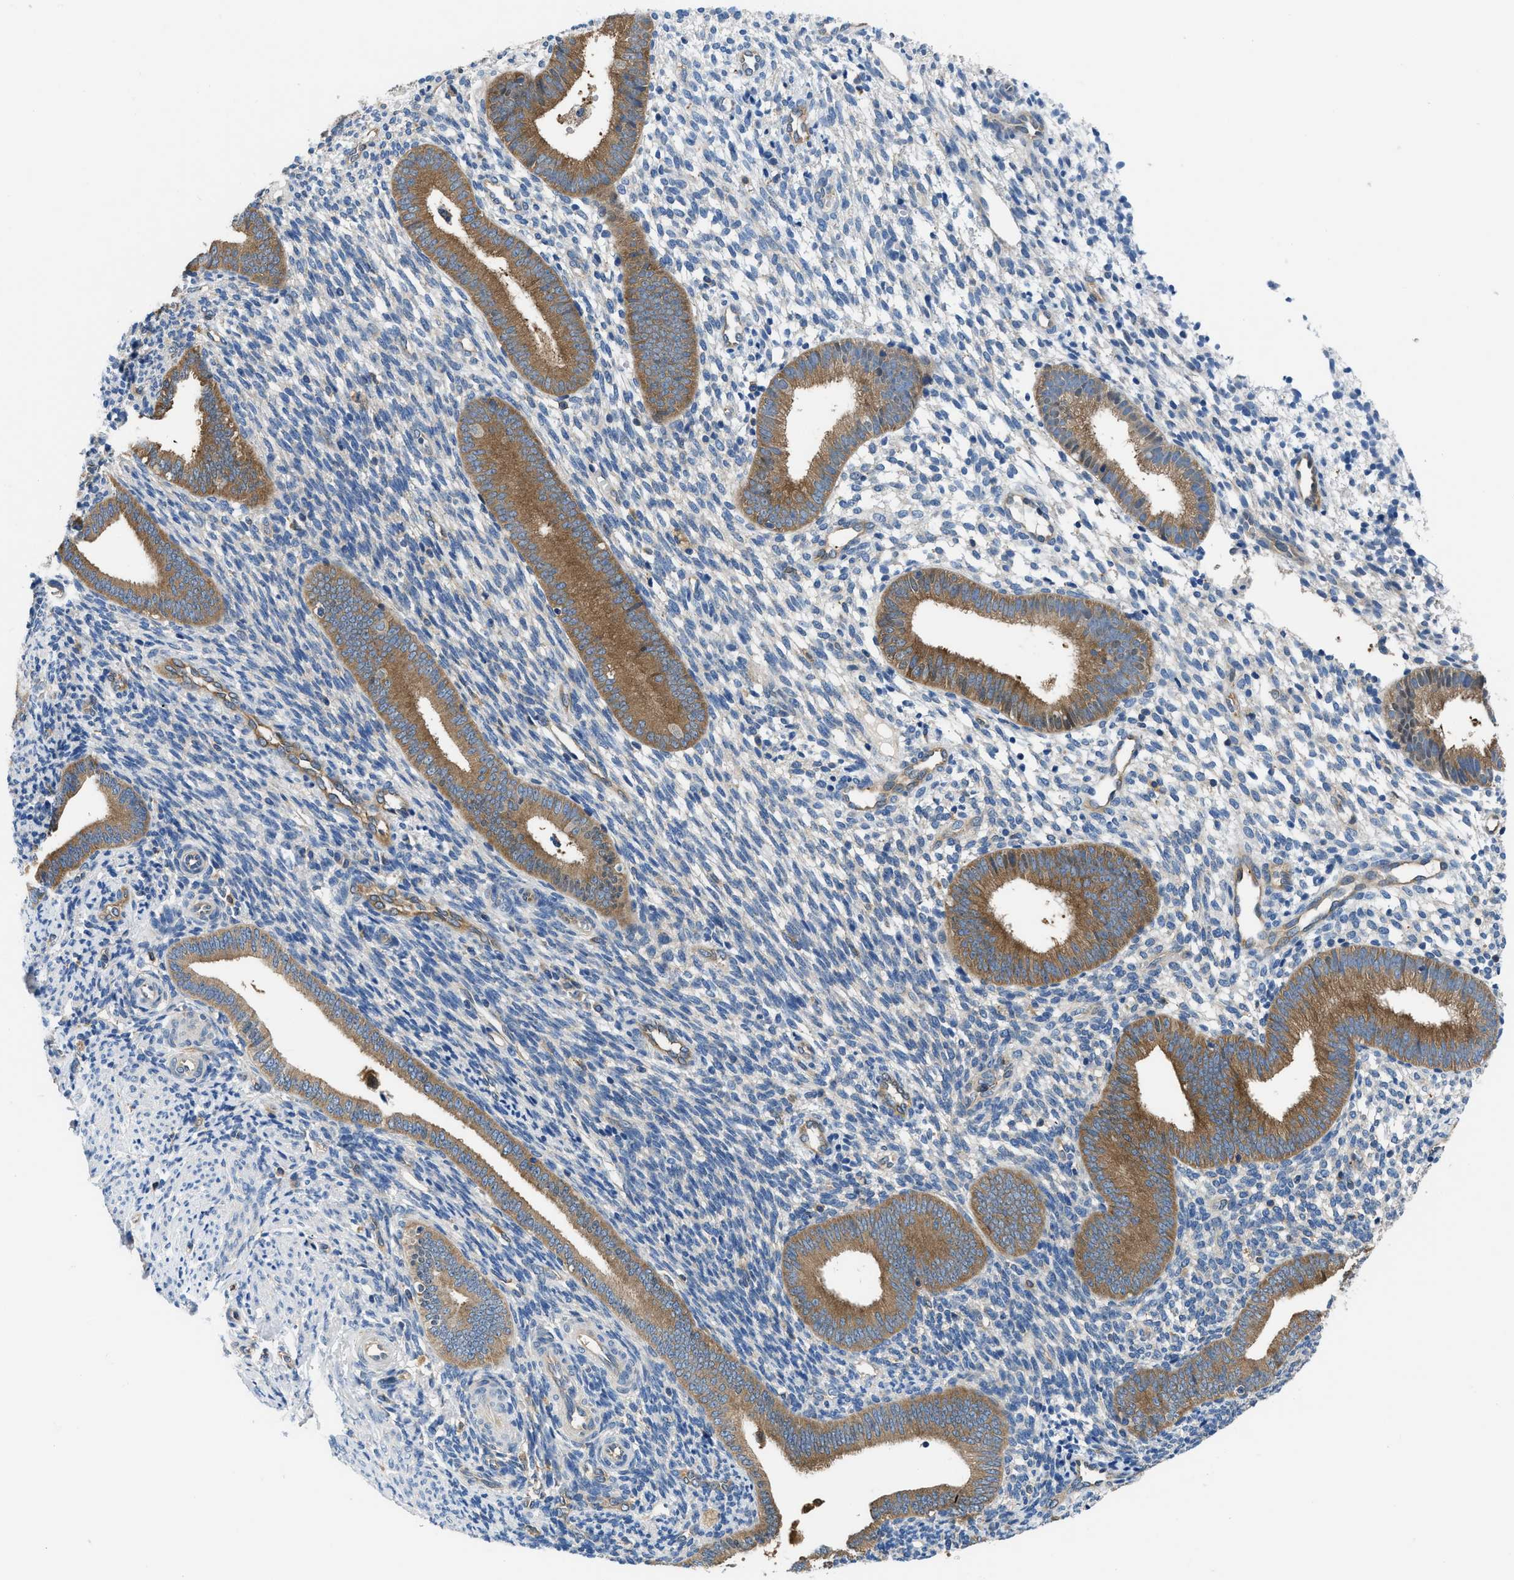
{"staining": {"intensity": "negative", "quantity": "none", "location": "none"}, "tissue": "endometrium", "cell_type": "Cells in endometrial stroma", "image_type": "normal", "snomed": [{"axis": "morphology", "description": "Normal tissue, NOS"}, {"axis": "topography", "description": "Uterus"}, {"axis": "topography", "description": "Endometrium"}], "caption": "Benign endometrium was stained to show a protein in brown. There is no significant staining in cells in endometrial stroma. The staining was performed using DAB (3,3'-diaminobenzidine) to visualize the protein expression in brown, while the nuclei were stained in blue with hematoxylin (Magnification: 20x).", "gene": "PKM", "patient": {"sex": "female", "age": 33}}